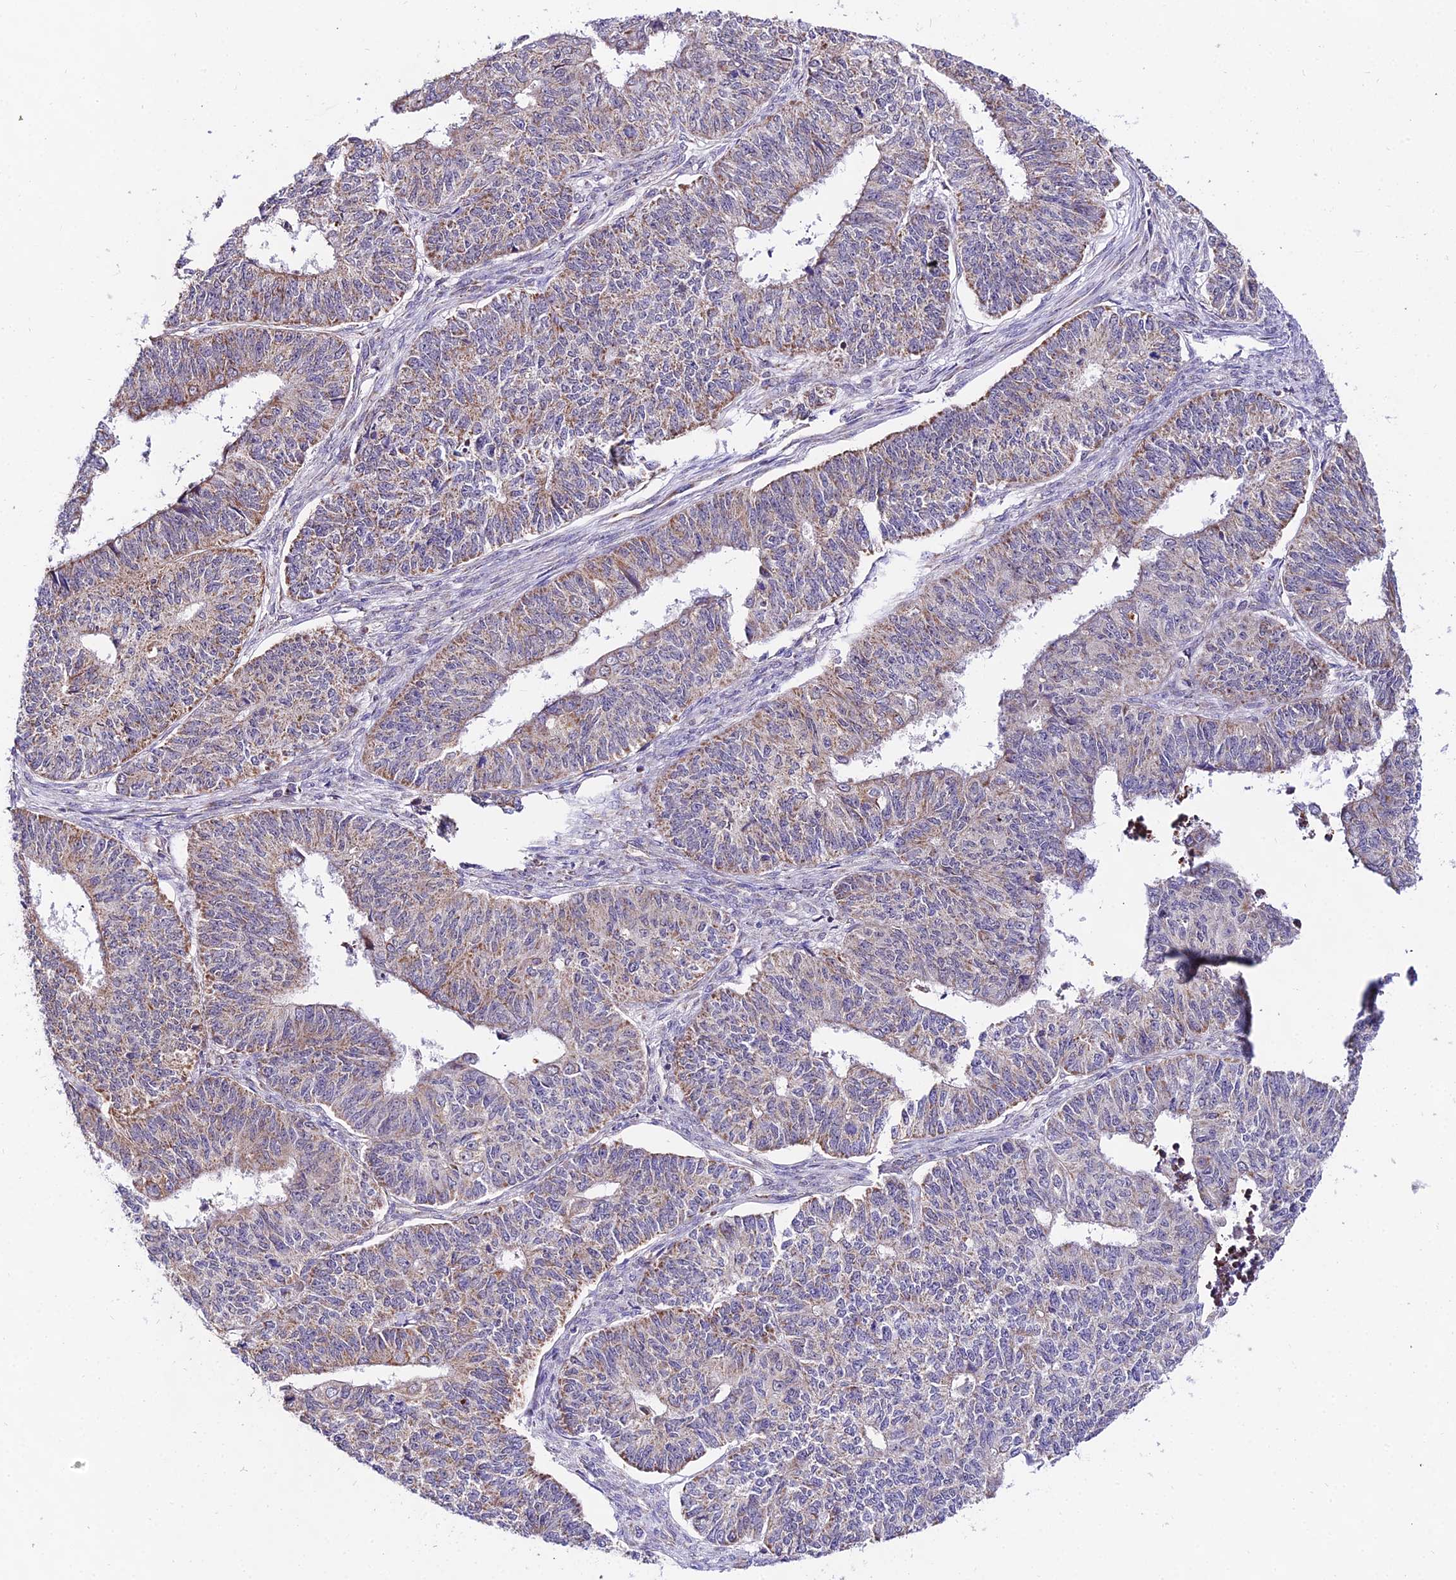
{"staining": {"intensity": "moderate", "quantity": "25%-75%", "location": "cytoplasmic/membranous"}, "tissue": "endometrial cancer", "cell_type": "Tumor cells", "image_type": "cancer", "snomed": [{"axis": "morphology", "description": "Adenocarcinoma, NOS"}, {"axis": "topography", "description": "Endometrium"}], "caption": "Brown immunohistochemical staining in human endometrial cancer (adenocarcinoma) demonstrates moderate cytoplasmic/membranous positivity in about 25%-75% of tumor cells. Immunohistochemistry stains the protein in brown and the nuclei are stained blue.", "gene": "ATP5PB", "patient": {"sex": "female", "age": 32}}